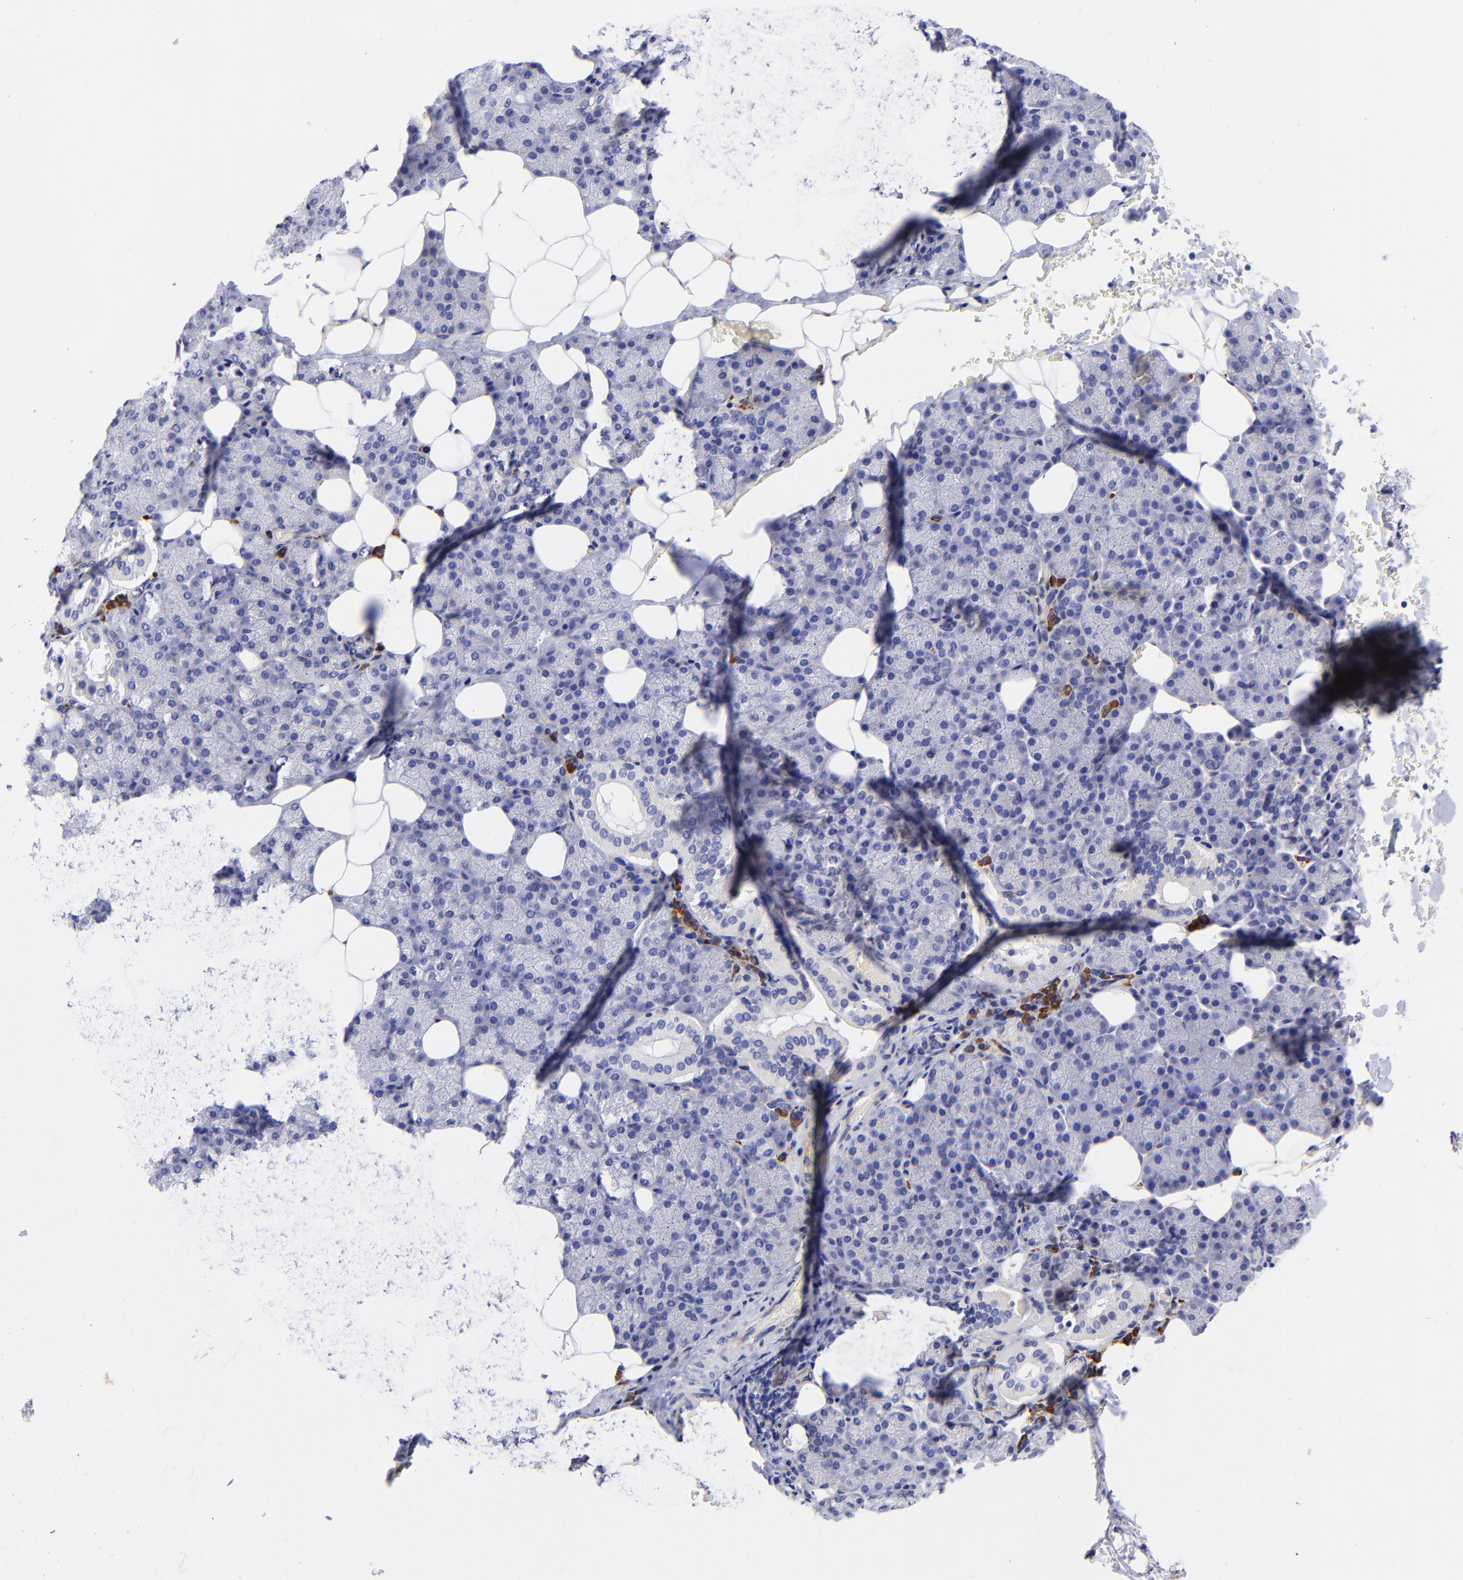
{"staining": {"intensity": "weak", "quantity": "<25%", "location": "cytoplasmic/membranous"}, "tissue": "salivary gland", "cell_type": "Glandular cells", "image_type": "normal", "snomed": [{"axis": "morphology", "description": "Normal tissue, NOS"}, {"axis": "topography", "description": "Lymph node"}, {"axis": "topography", "description": "Salivary gland"}], "caption": "A high-resolution micrograph shows immunohistochemistry staining of normal salivary gland, which reveals no significant staining in glandular cells.", "gene": "PPFIBP1", "patient": {"sex": "male", "age": 8}}